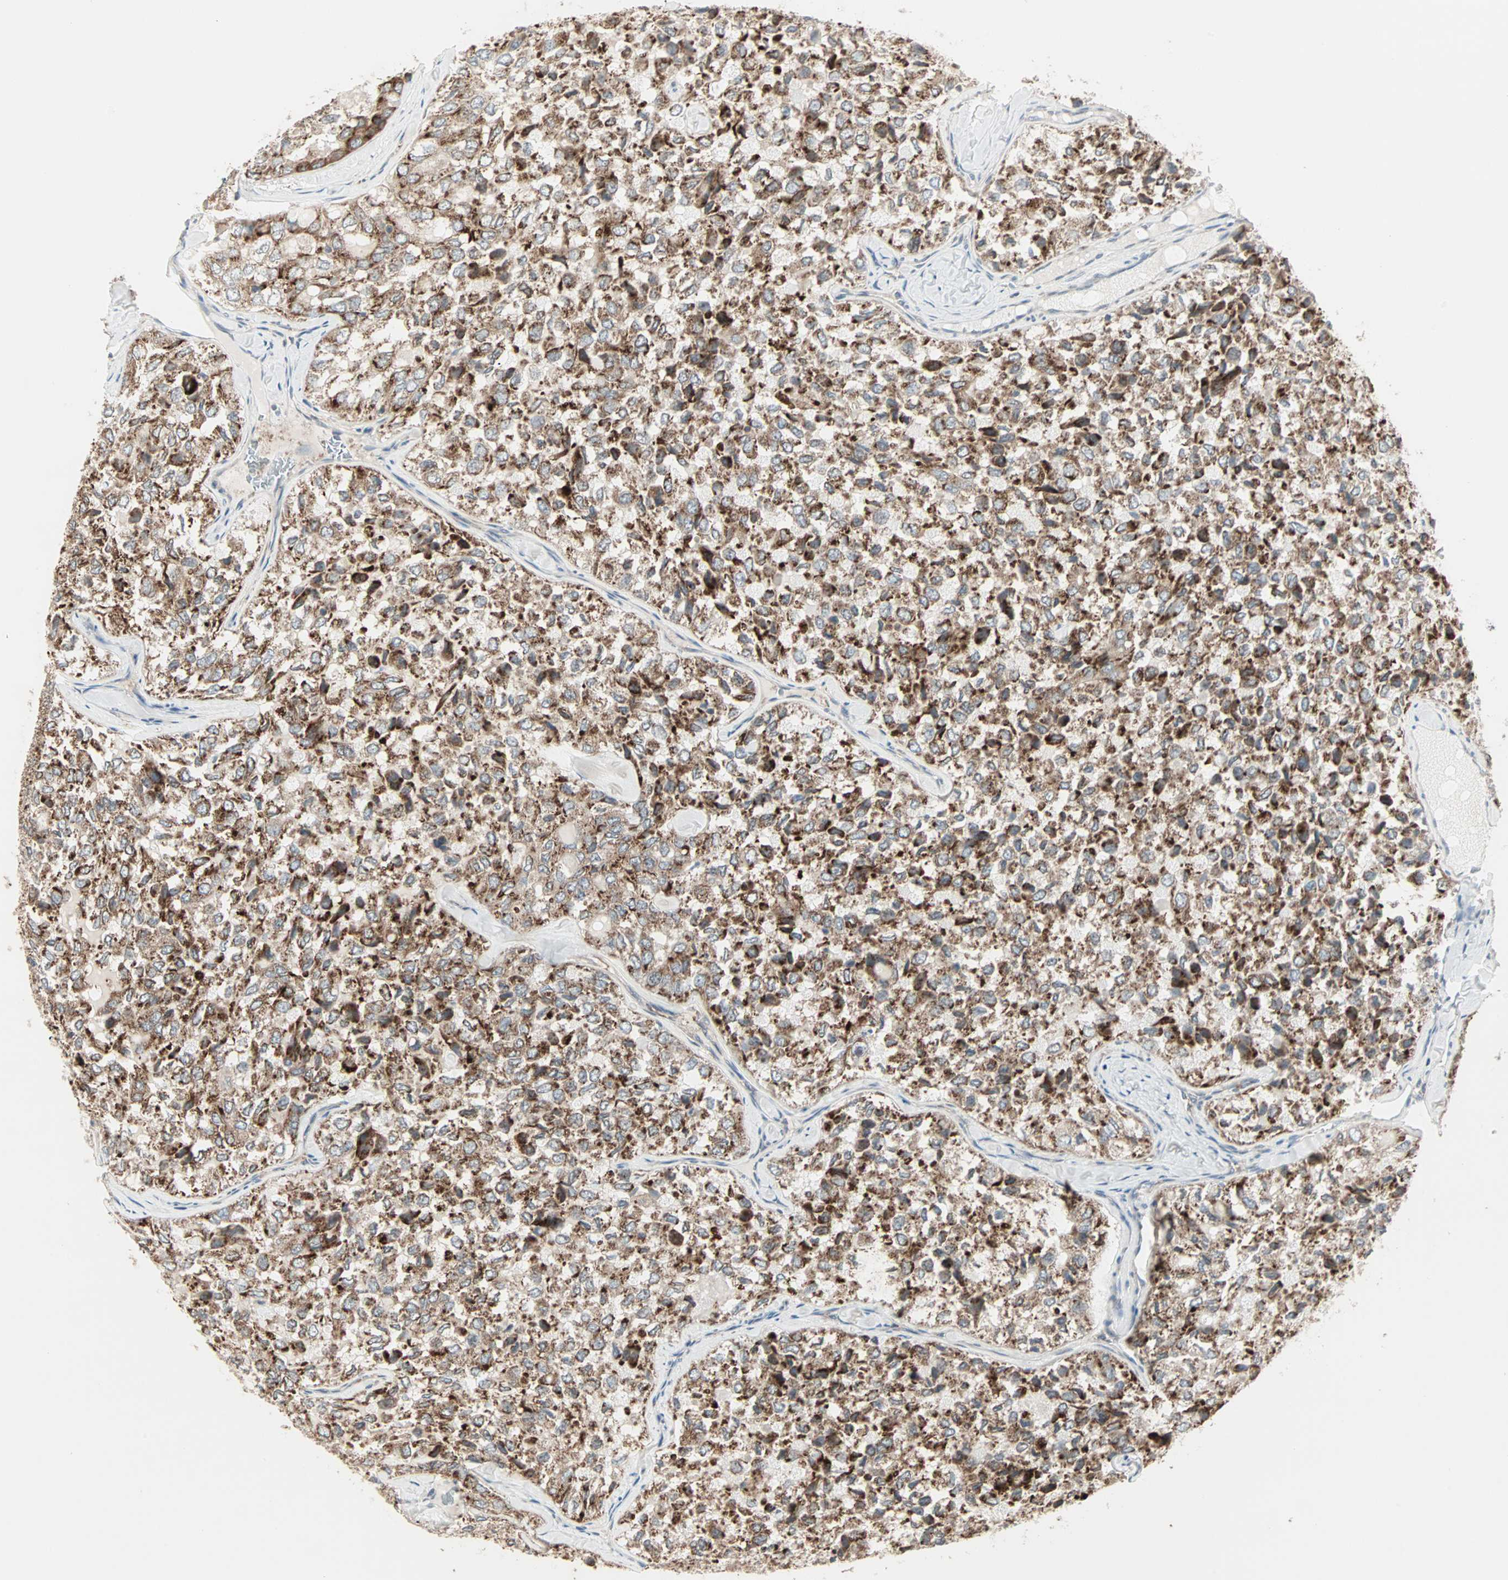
{"staining": {"intensity": "strong", "quantity": ">75%", "location": "cytoplasmic/membranous"}, "tissue": "thyroid cancer", "cell_type": "Tumor cells", "image_type": "cancer", "snomed": [{"axis": "morphology", "description": "Follicular adenoma carcinoma, NOS"}, {"axis": "topography", "description": "Thyroid gland"}], "caption": "Human follicular adenoma carcinoma (thyroid) stained with a brown dye exhibits strong cytoplasmic/membranous positive expression in about >75% of tumor cells.", "gene": "ZFP36", "patient": {"sex": "male", "age": 75}}